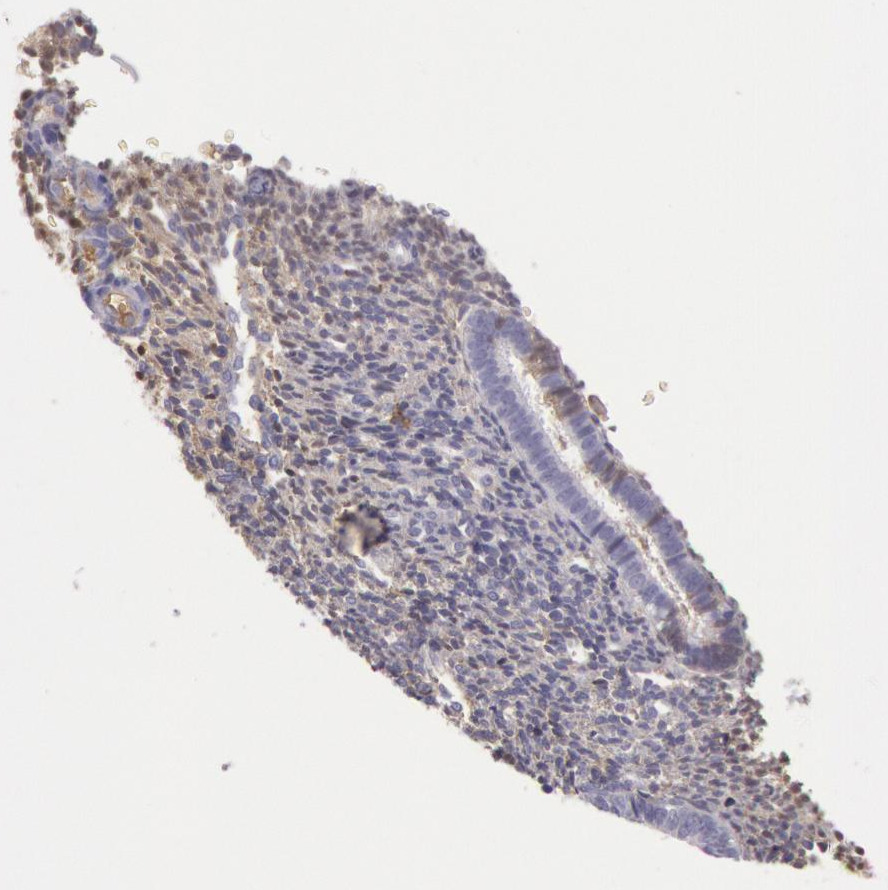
{"staining": {"intensity": "moderate", "quantity": ">75%", "location": "cytoplasmic/membranous"}, "tissue": "endometrium", "cell_type": "Cells in endometrial stroma", "image_type": "normal", "snomed": [{"axis": "morphology", "description": "Normal tissue, NOS"}, {"axis": "topography", "description": "Endometrium"}], "caption": "DAB (3,3'-diaminobenzidine) immunohistochemical staining of unremarkable human endometrium displays moderate cytoplasmic/membranous protein positivity in approximately >75% of cells in endometrial stroma.", "gene": "IGHG1", "patient": {"sex": "female", "age": 27}}